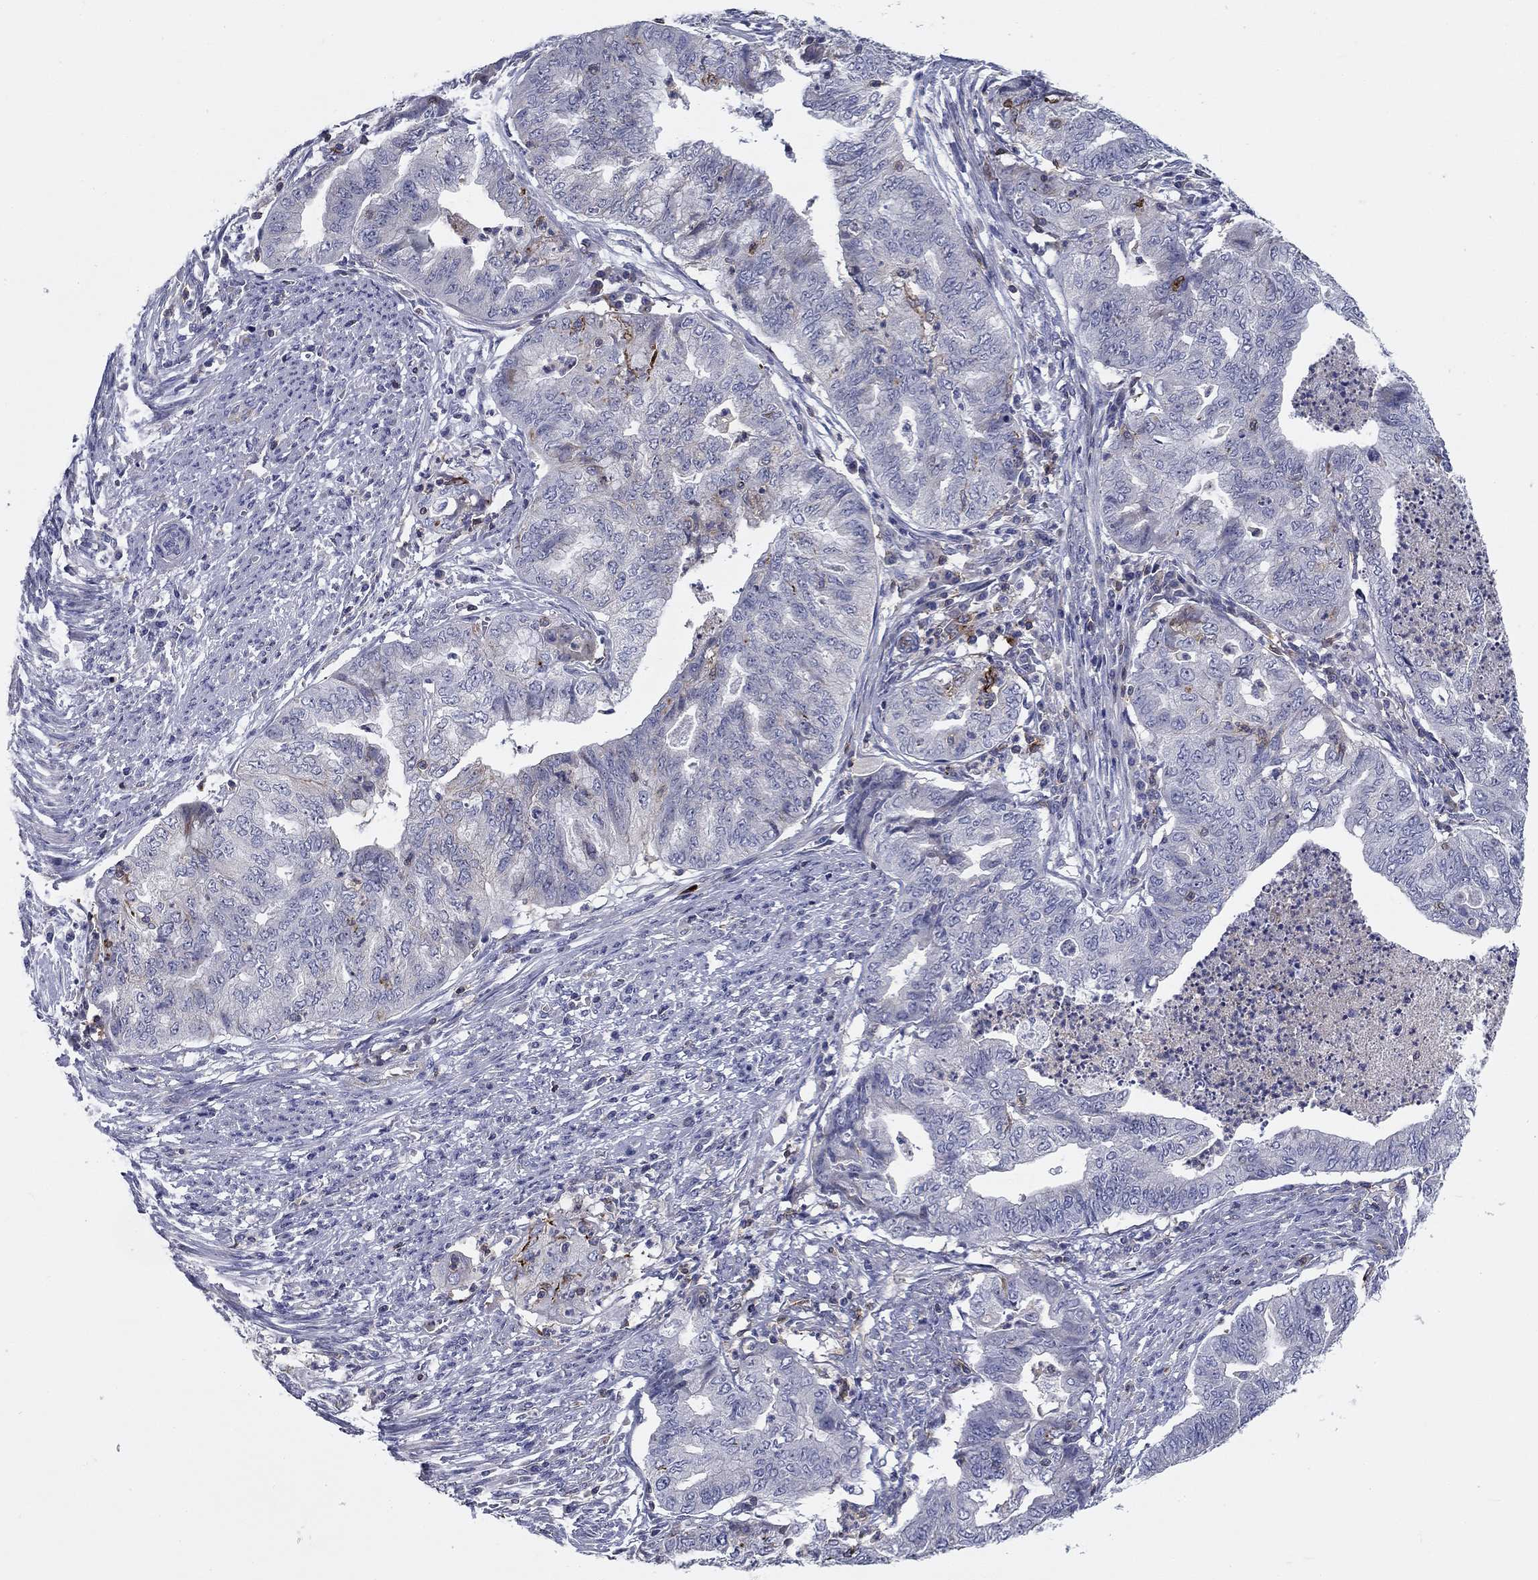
{"staining": {"intensity": "negative", "quantity": "none", "location": "none"}, "tissue": "endometrial cancer", "cell_type": "Tumor cells", "image_type": "cancer", "snomed": [{"axis": "morphology", "description": "Adenocarcinoma, NOS"}, {"axis": "topography", "description": "Endometrium"}], "caption": "The image shows no staining of tumor cells in endometrial cancer (adenocarcinoma).", "gene": "SIT1", "patient": {"sex": "female", "age": 79}}